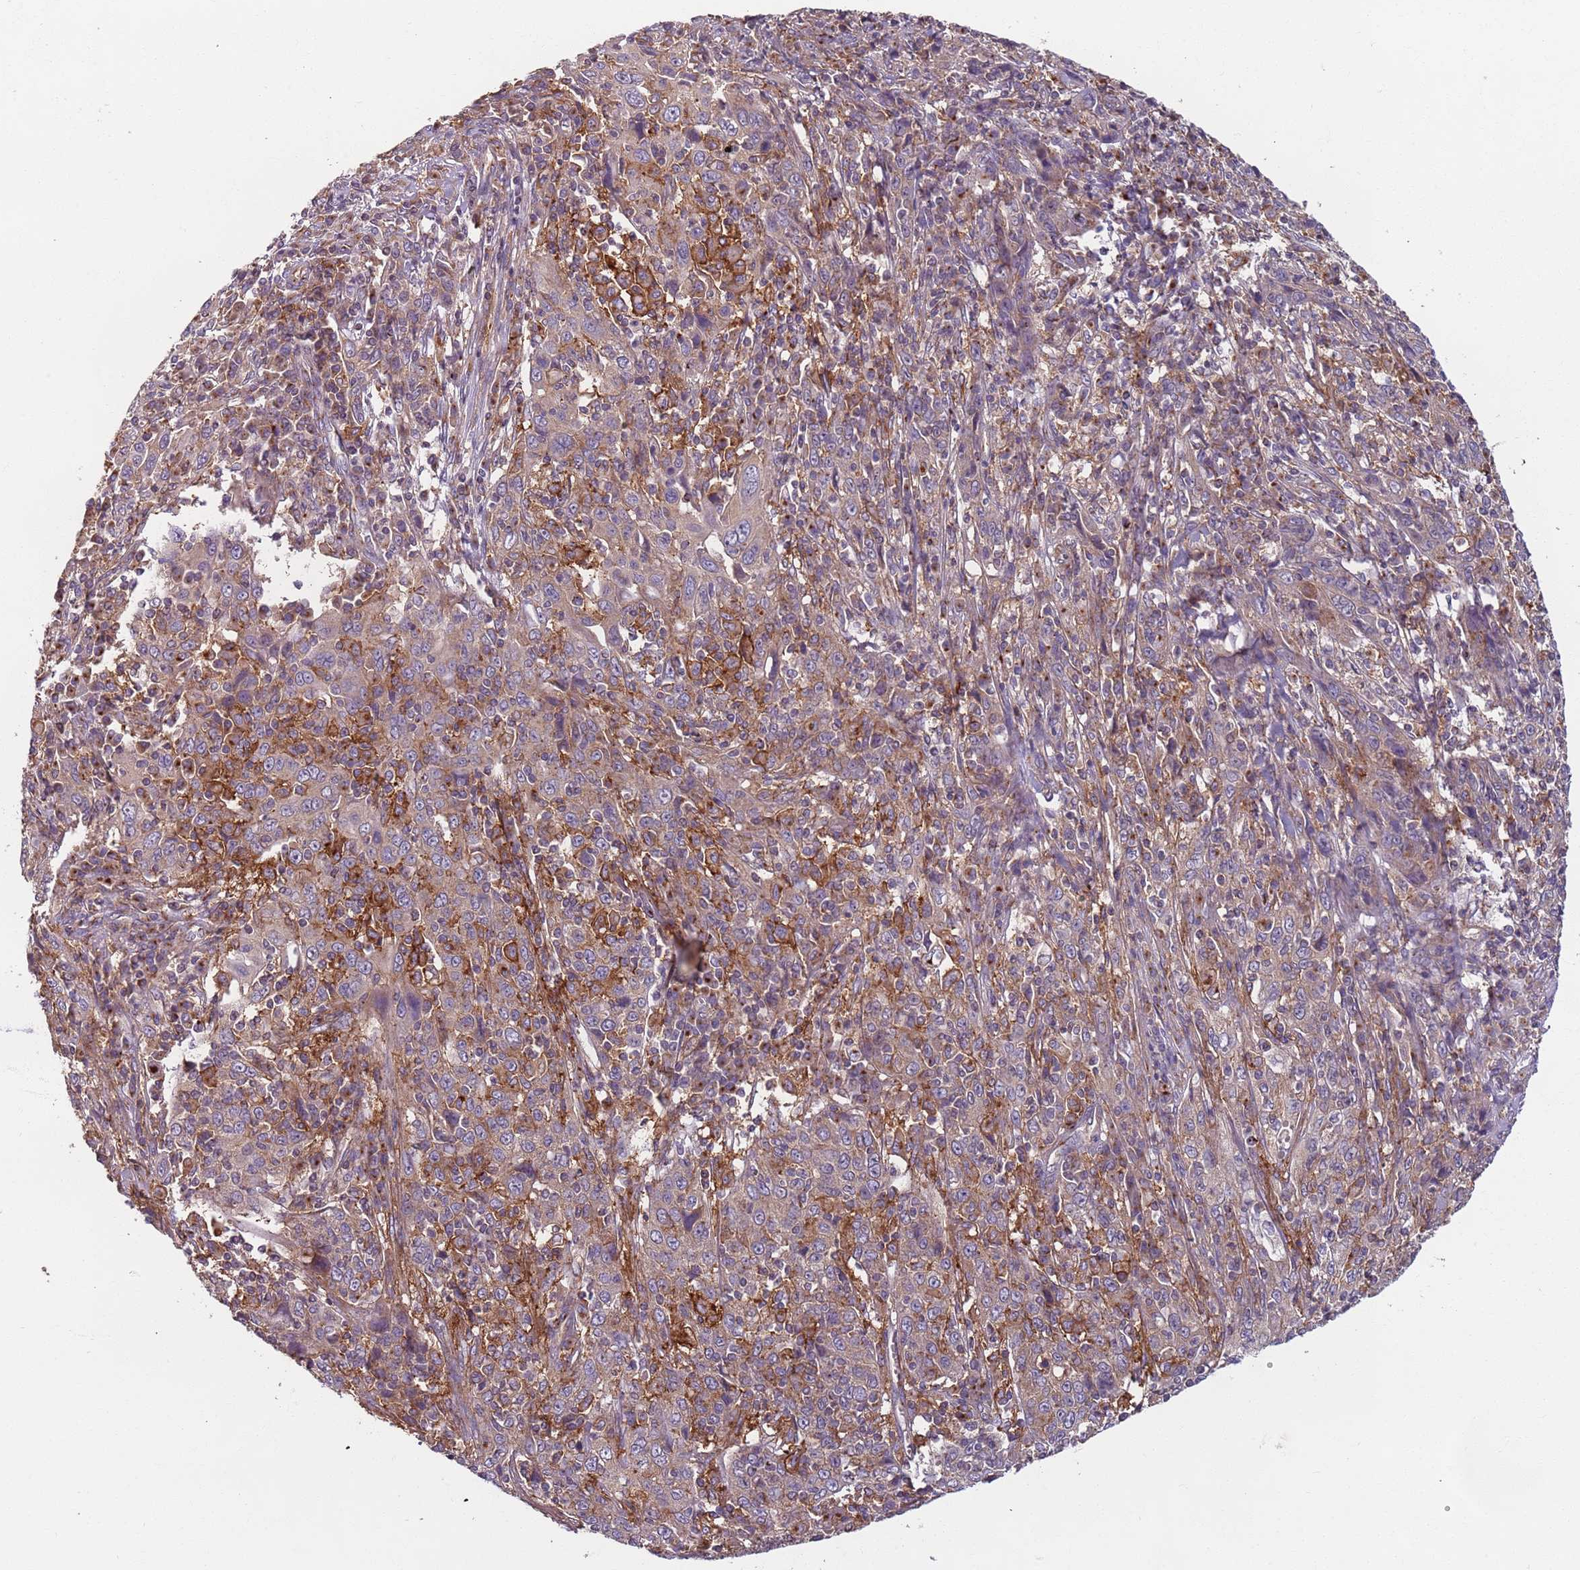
{"staining": {"intensity": "negative", "quantity": "none", "location": "none"}, "tissue": "cervical cancer", "cell_type": "Tumor cells", "image_type": "cancer", "snomed": [{"axis": "morphology", "description": "Squamous cell carcinoma, NOS"}, {"axis": "topography", "description": "Cervix"}], "caption": "Cervical squamous cell carcinoma stained for a protein using immunohistochemistry reveals no positivity tumor cells.", "gene": "AKTIP", "patient": {"sex": "female", "age": 46}}